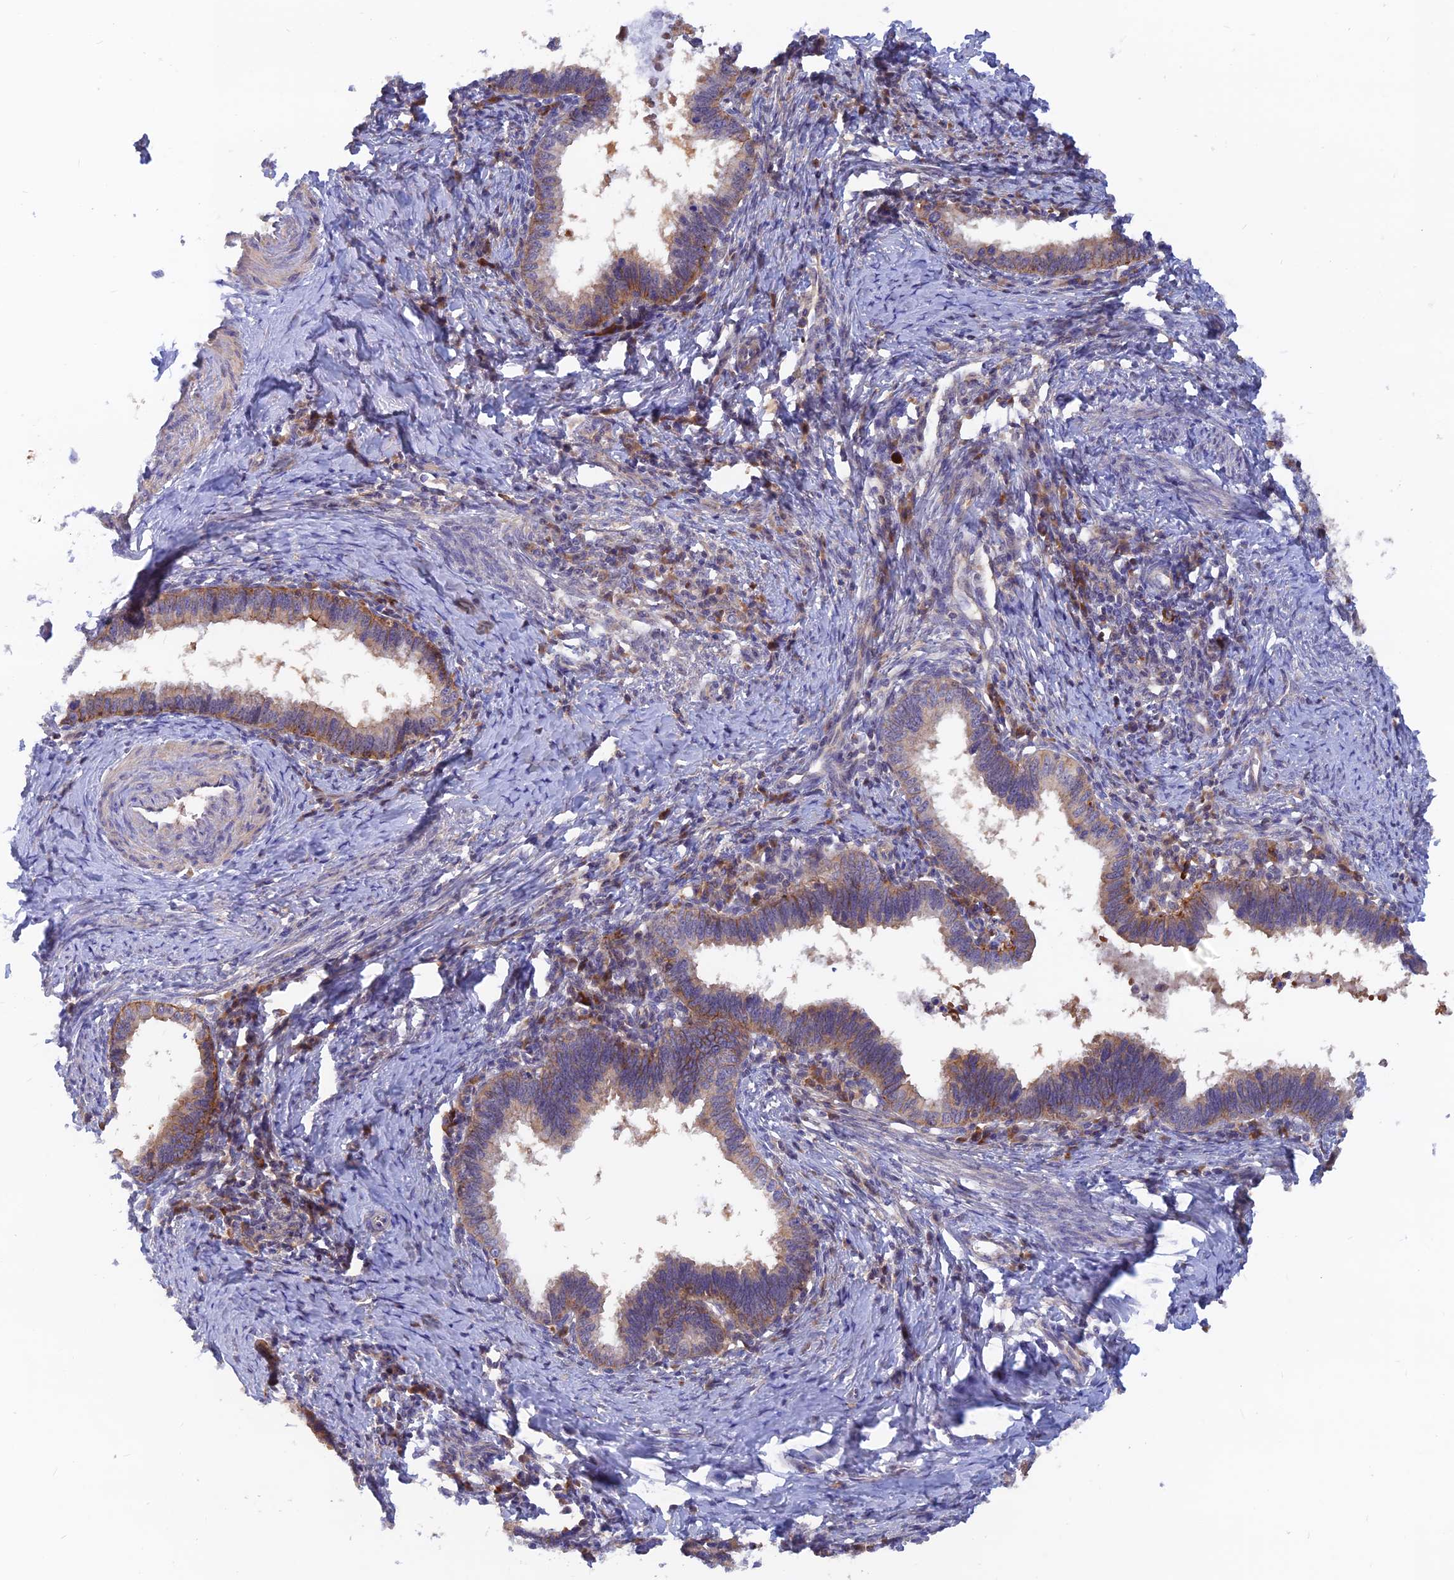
{"staining": {"intensity": "weak", "quantity": "25%-75%", "location": "cytoplasmic/membranous"}, "tissue": "cervical cancer", "cell_type": "Tumor cells", "image_type": "cancer", "snomed": [{"axis": "morphology", "description": "Adenocarcinoma, NOS"}, {"axis": "topography", "description": "Cervix"}], "caption": "Weak cytoplasmic/membranous positivity for a protein is present in approximately 25%-75% of tumor cells of adenocarcinoma (cervical) using immunohistochemistry (IHC).", "gene": "DNAJC16", "patient": {"sex": "female", "age": 36}}